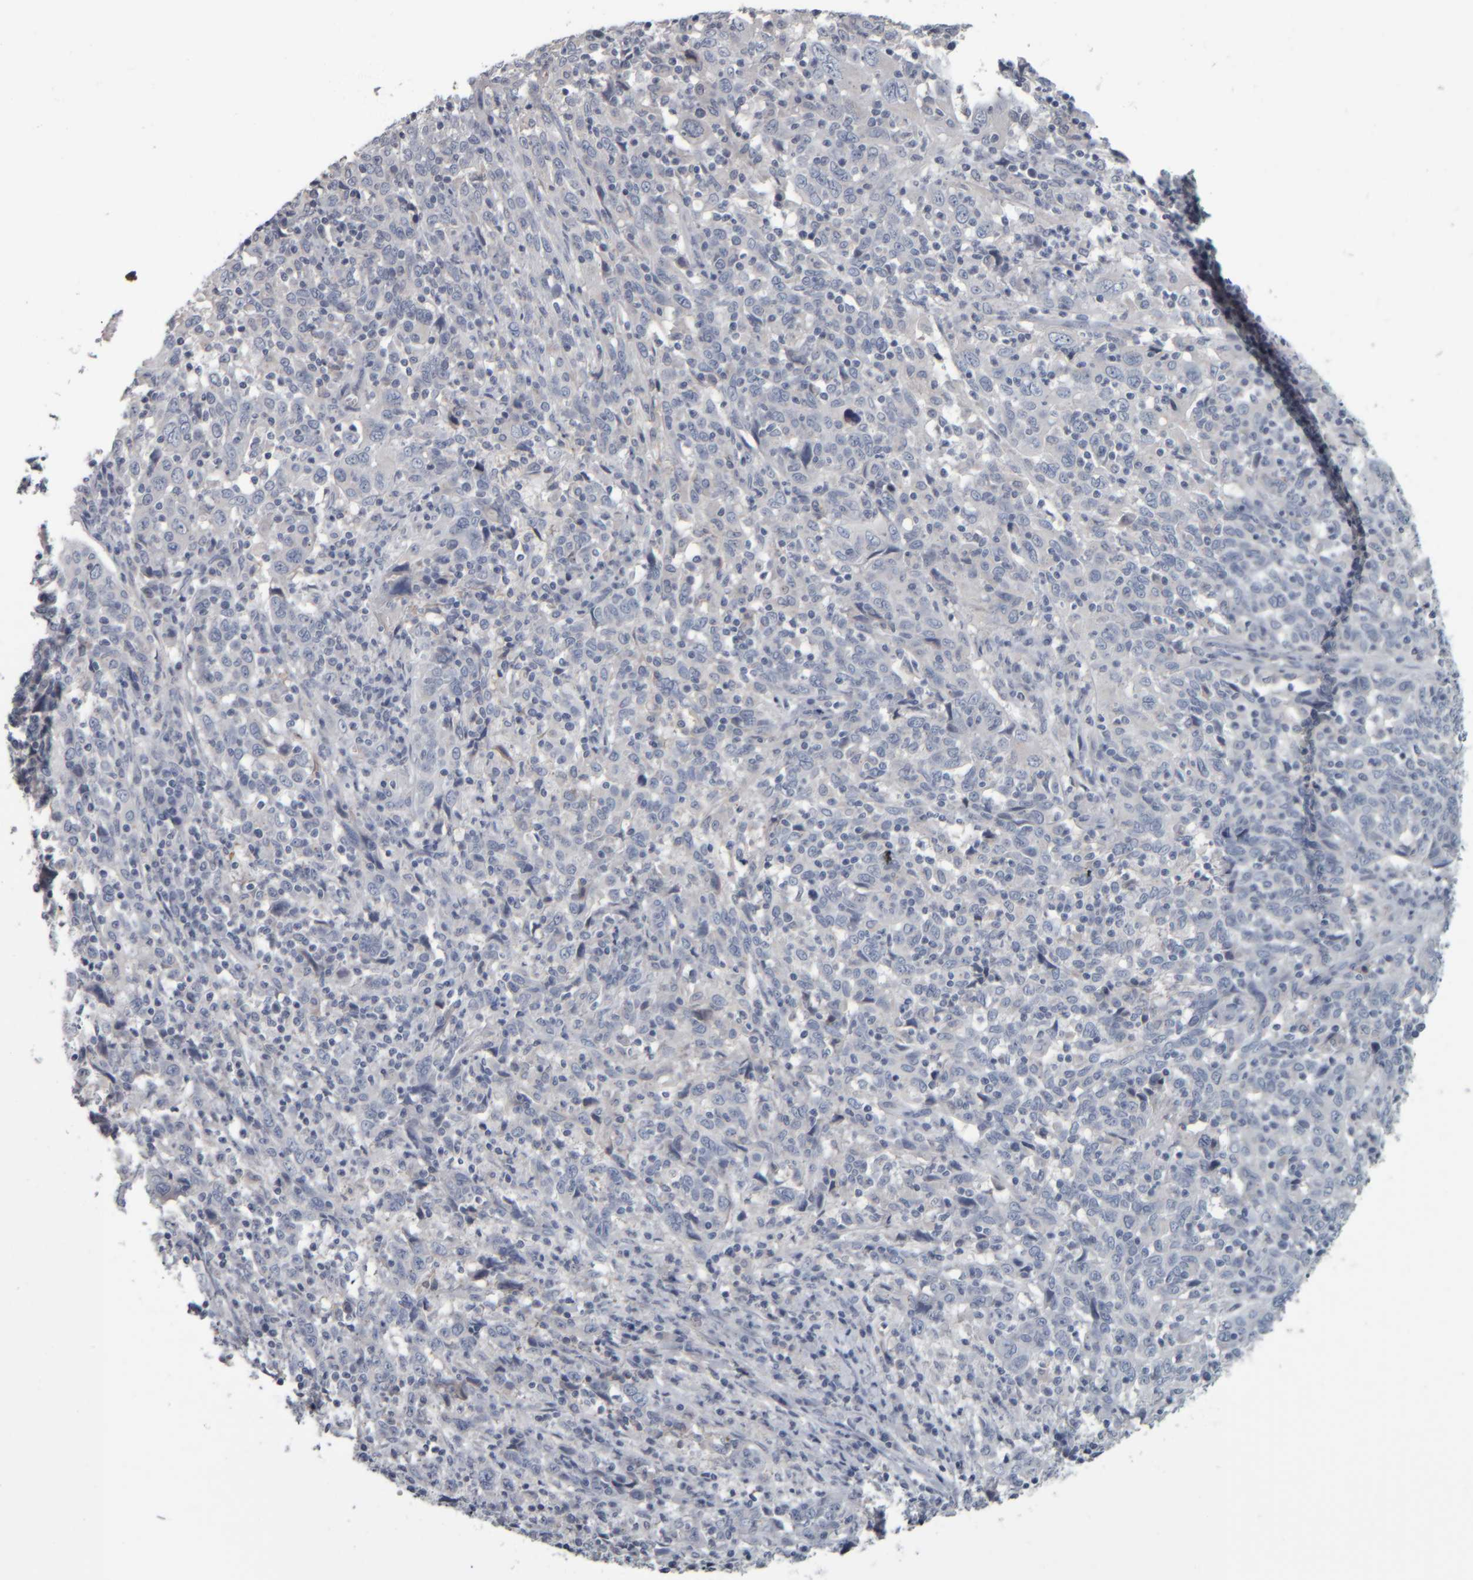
{"staining": {"intensity": "negative", "quantity": "none", "location": "none"}, "tissue": "cervical cancer", "cell_type": "Tumor cells", "image_type": "cancer", "snomed": [{"axis": "morphology", "description": "Squamous cell carcinoma, NOS"}, {"axis": "topography", "description": "Cervix"}], "caption": "Cervical squamous cell carcinoma stained for a protein using immunohistochemistry demonstrates no expression tumor cells.", "gene": "CAVIN4", "patient": {"sex": "female", "age": 46}}